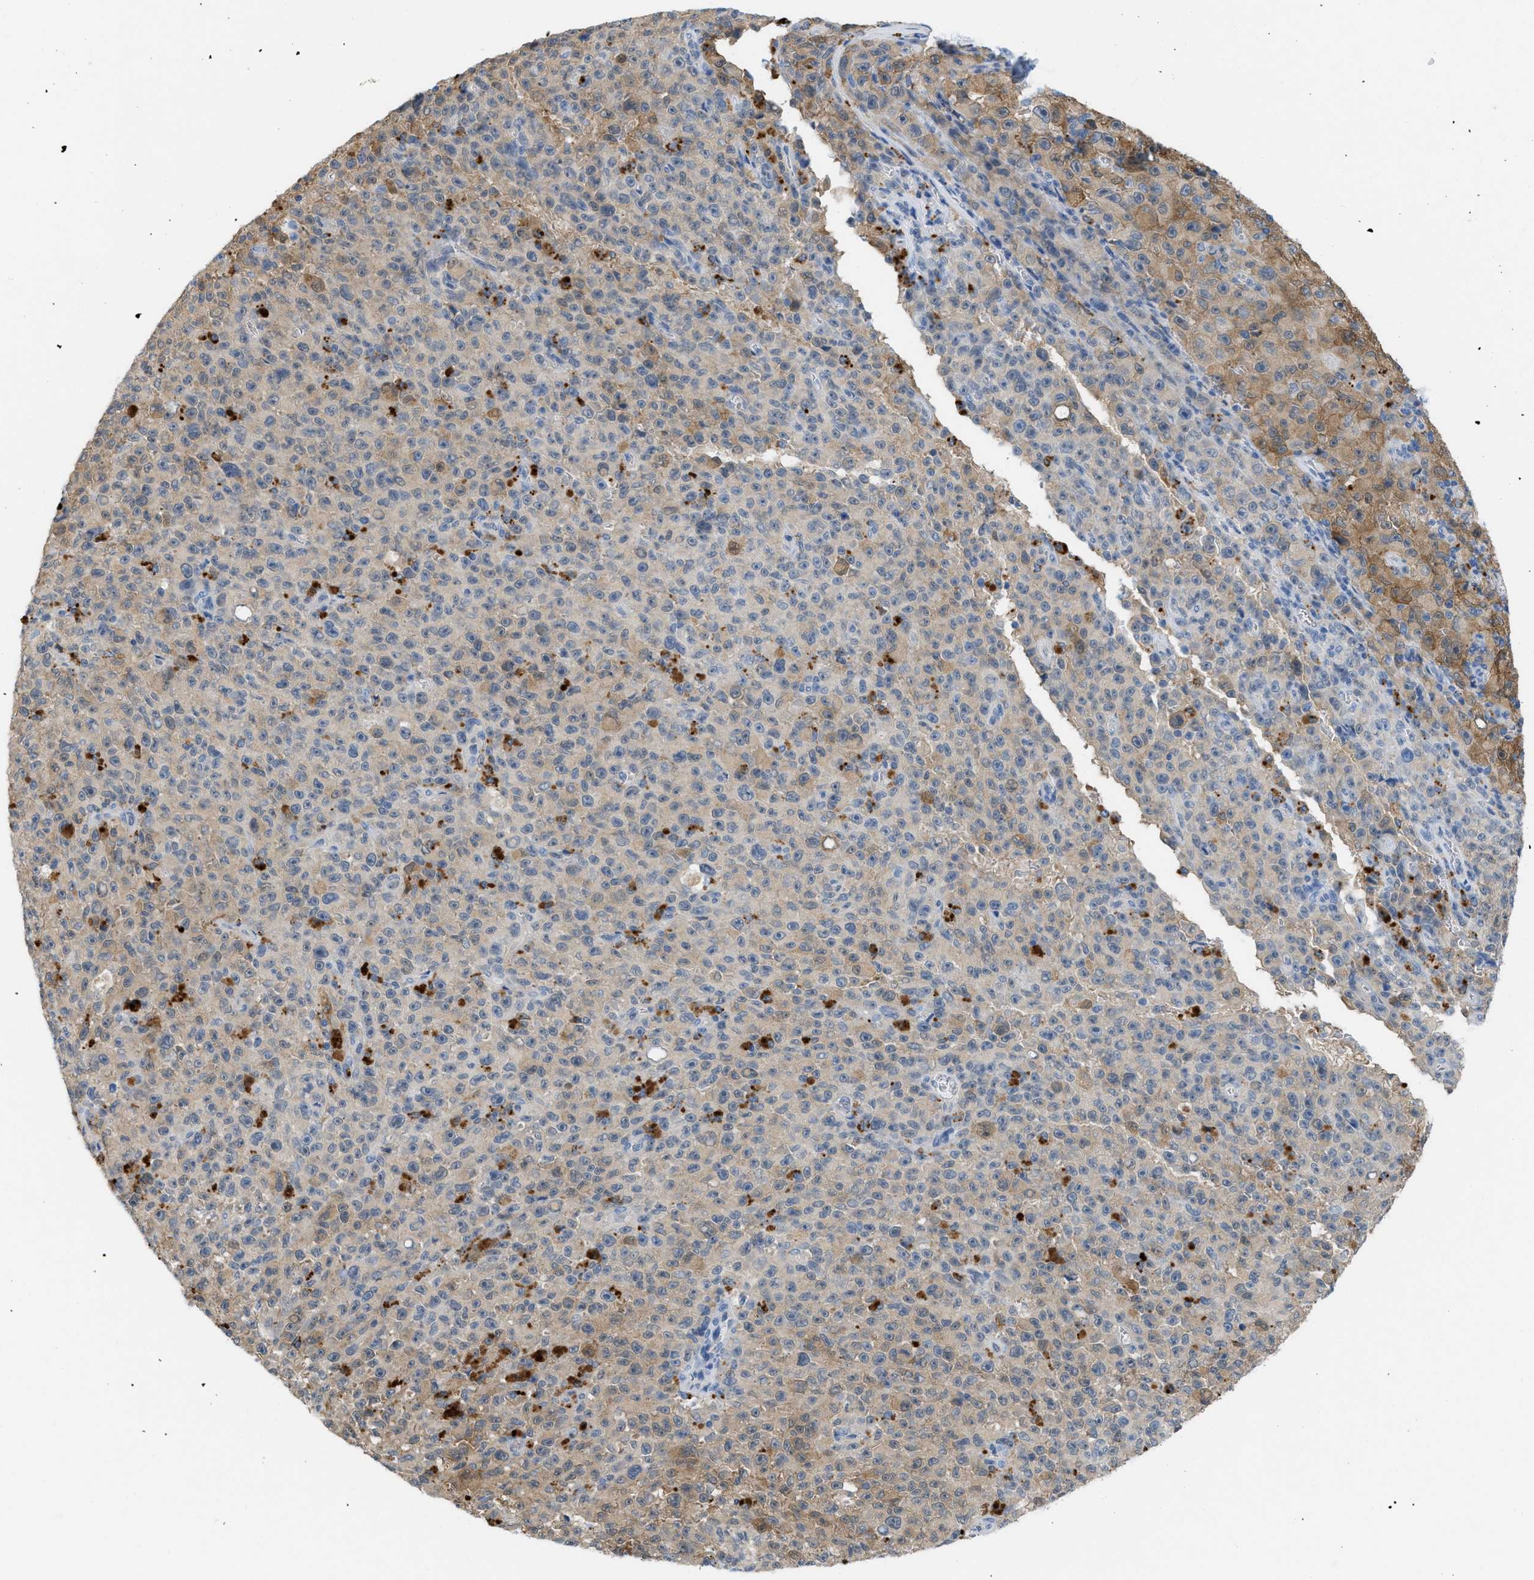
{"staining": {"intensity": "moderate", "quantity": "<25%", "location": "cytoplasmic/membranous"}, "tissue": "melanoma", "cell_type": "Tumor cells", "image_type": "cancer", "snomed": [{"axis": "morphology", "description": "Malignant melanoma, NOS"}, {"axis": "topography", "description": "Skin"}], "caption": "The micrograph shows staining of malignant melanoma, revealing moderate cytoplasmic/membranous protein expression (brown color) within tumor cells.", "gene": "CSTB", "patient": {"sex": "female", "age": 82}}